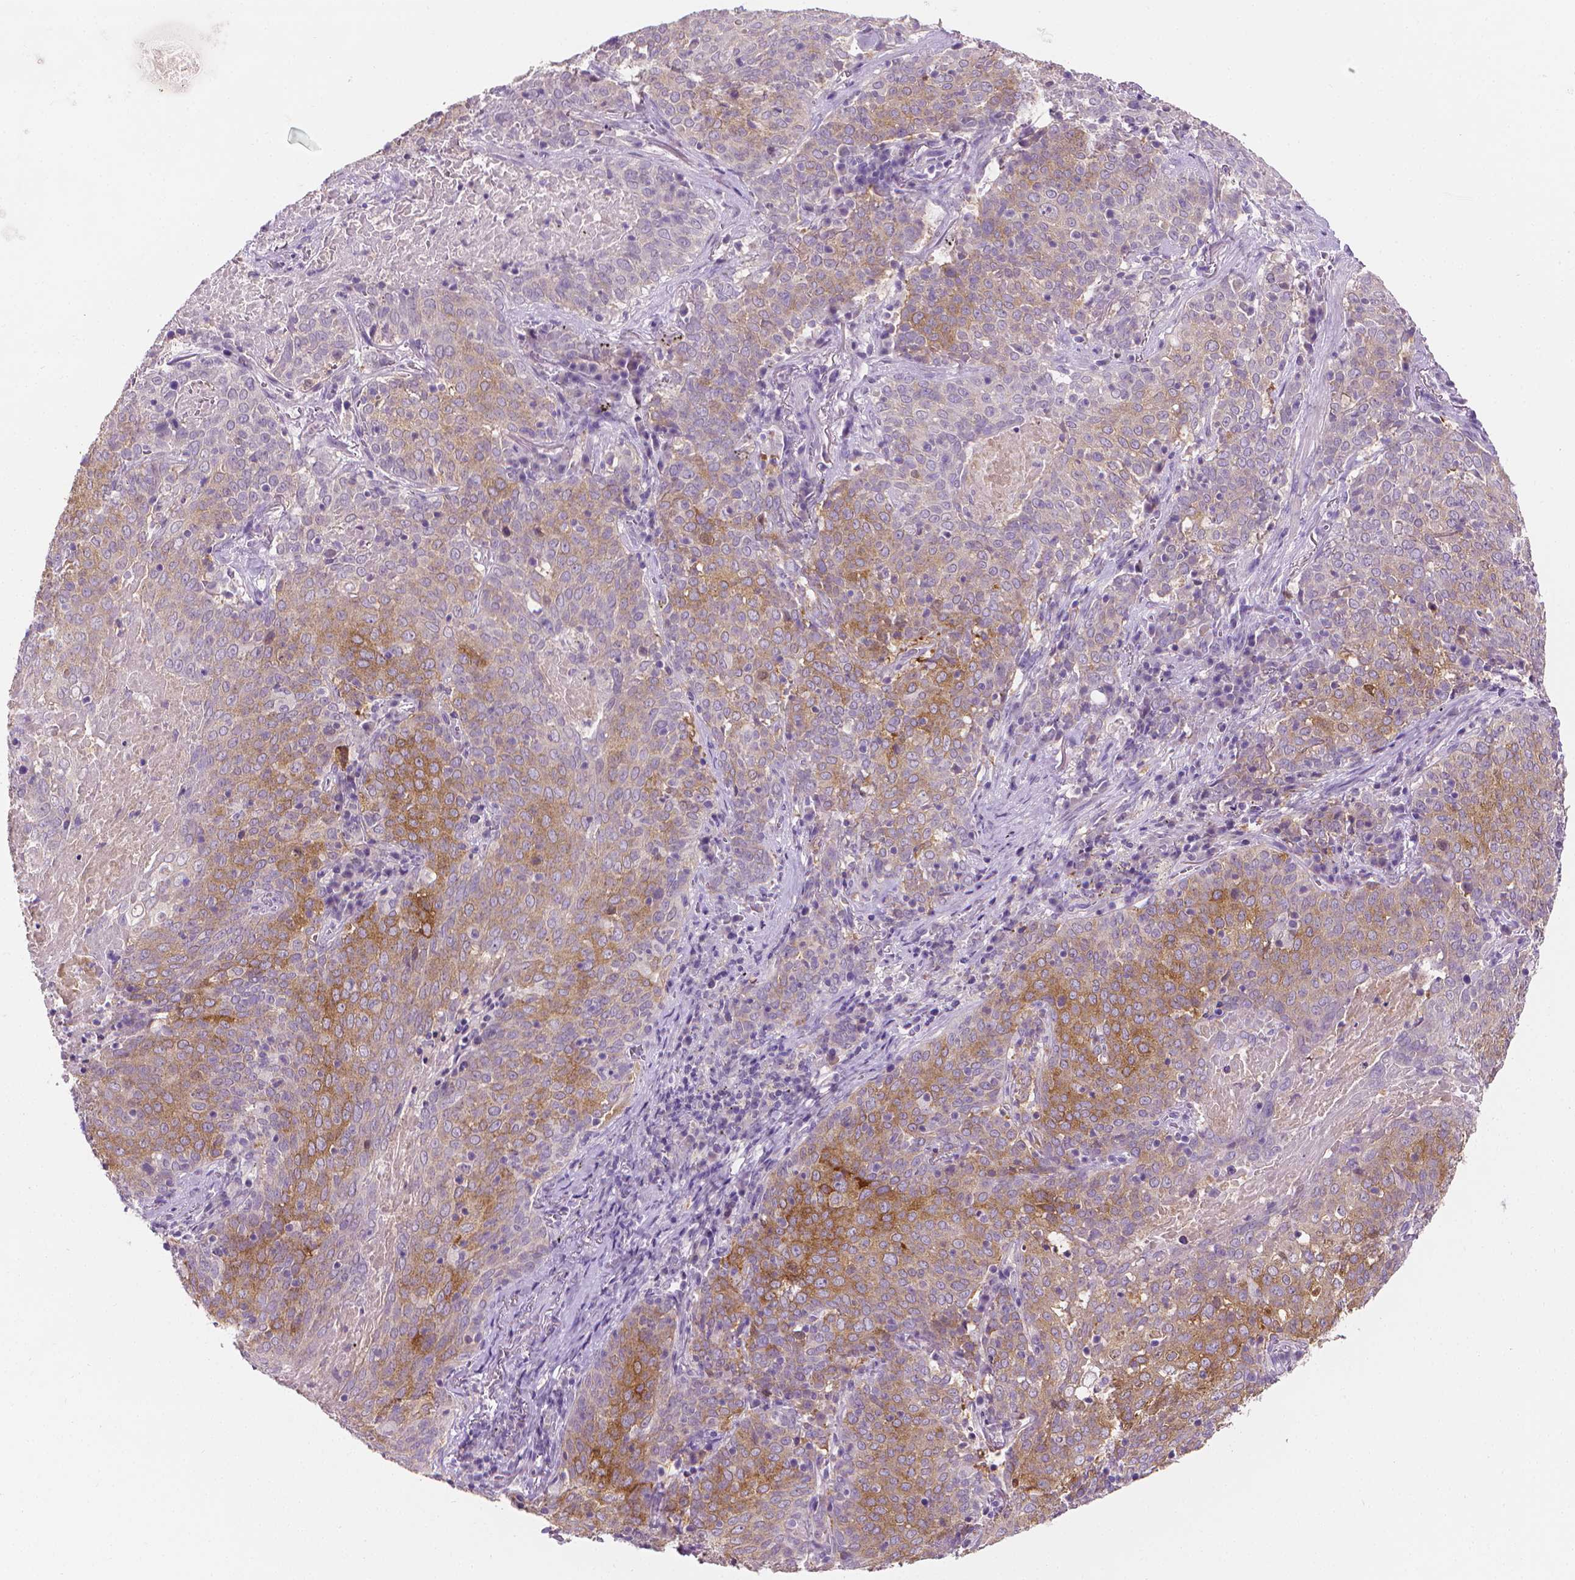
{"staining": {"intensity": "moderate", "quantity": "25%-75%", "location": "cytoplasmic/membranous"}, "tissue": "lung cancer", "cell_type": "Tumor cells", "image_type": "cancer", "snomed": [{"axis": "morphology", "description": "Squamous cell carcinoma, NOS"}, {"axis": "topography", "description": "Lung"}], "caption": "Immunohistochemistry of lung cancer (squamous cell carcinoma) exhibits medium levels of moderate cytoplasmic/membranous positivity in approximately 25%-75% of tumor cells.", "gene": "FASN", "patient": {"sex": "male", "age": 82}}